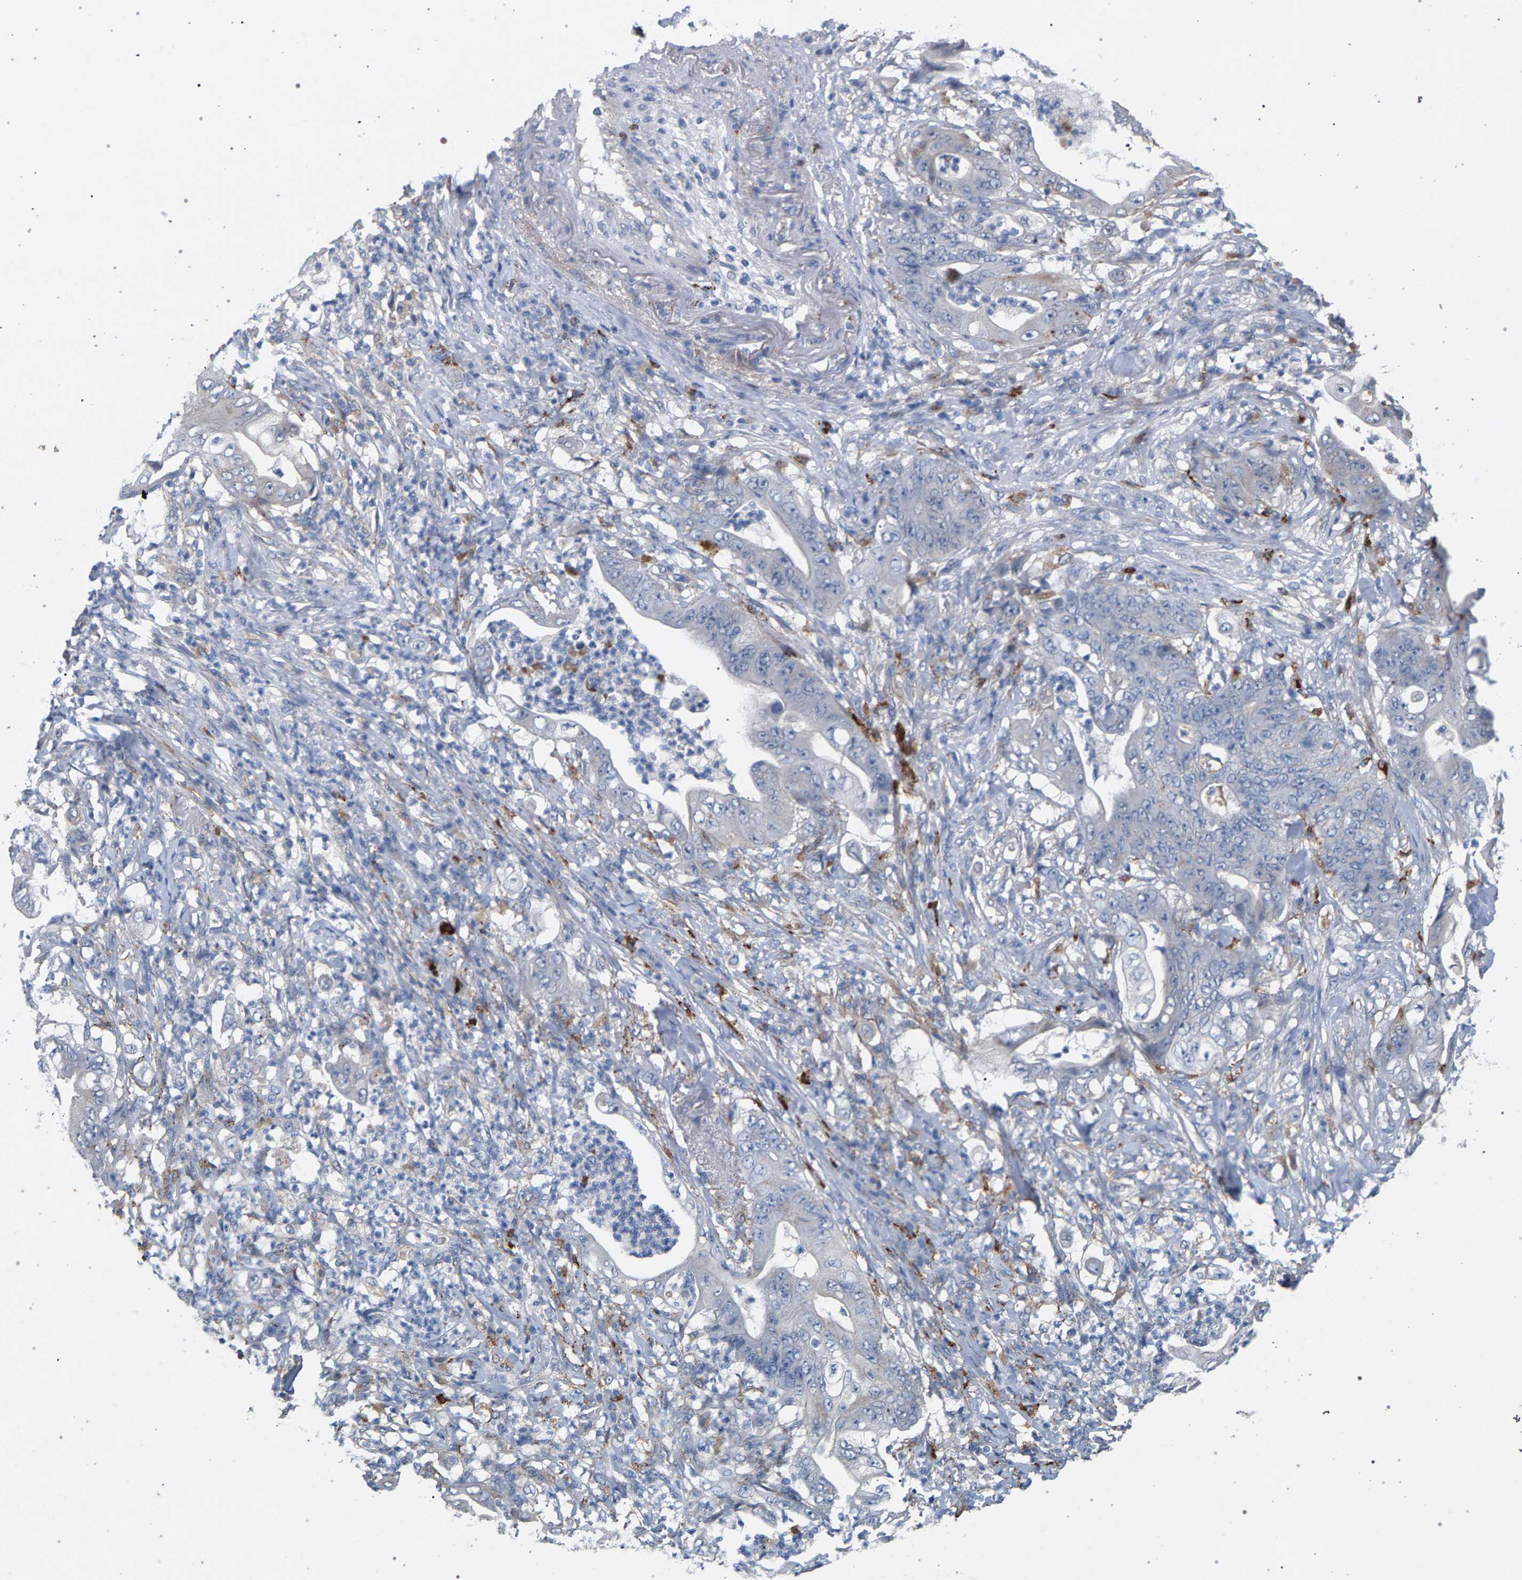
{"staining": {"intensity": "negative", "quantity": "none", "location": "none"}, "tissue": "stomach cancer", "cell_type": "Tumor cells", "image_type": "cancer", "snomed": [{"axis": "morphology", "description": "Adenocarcinoma, NOS"}, {"axis": "topography", "description": "Stomach"}], "caption": "DAB (3,3'-diaminobenzidine) immunohistochemical staining of human stomach adenocarcinoma exhibits no significant positivity in tumor cells.", "gene": "MAMDC2", "patient": {"sex": "female", "age": 73}}